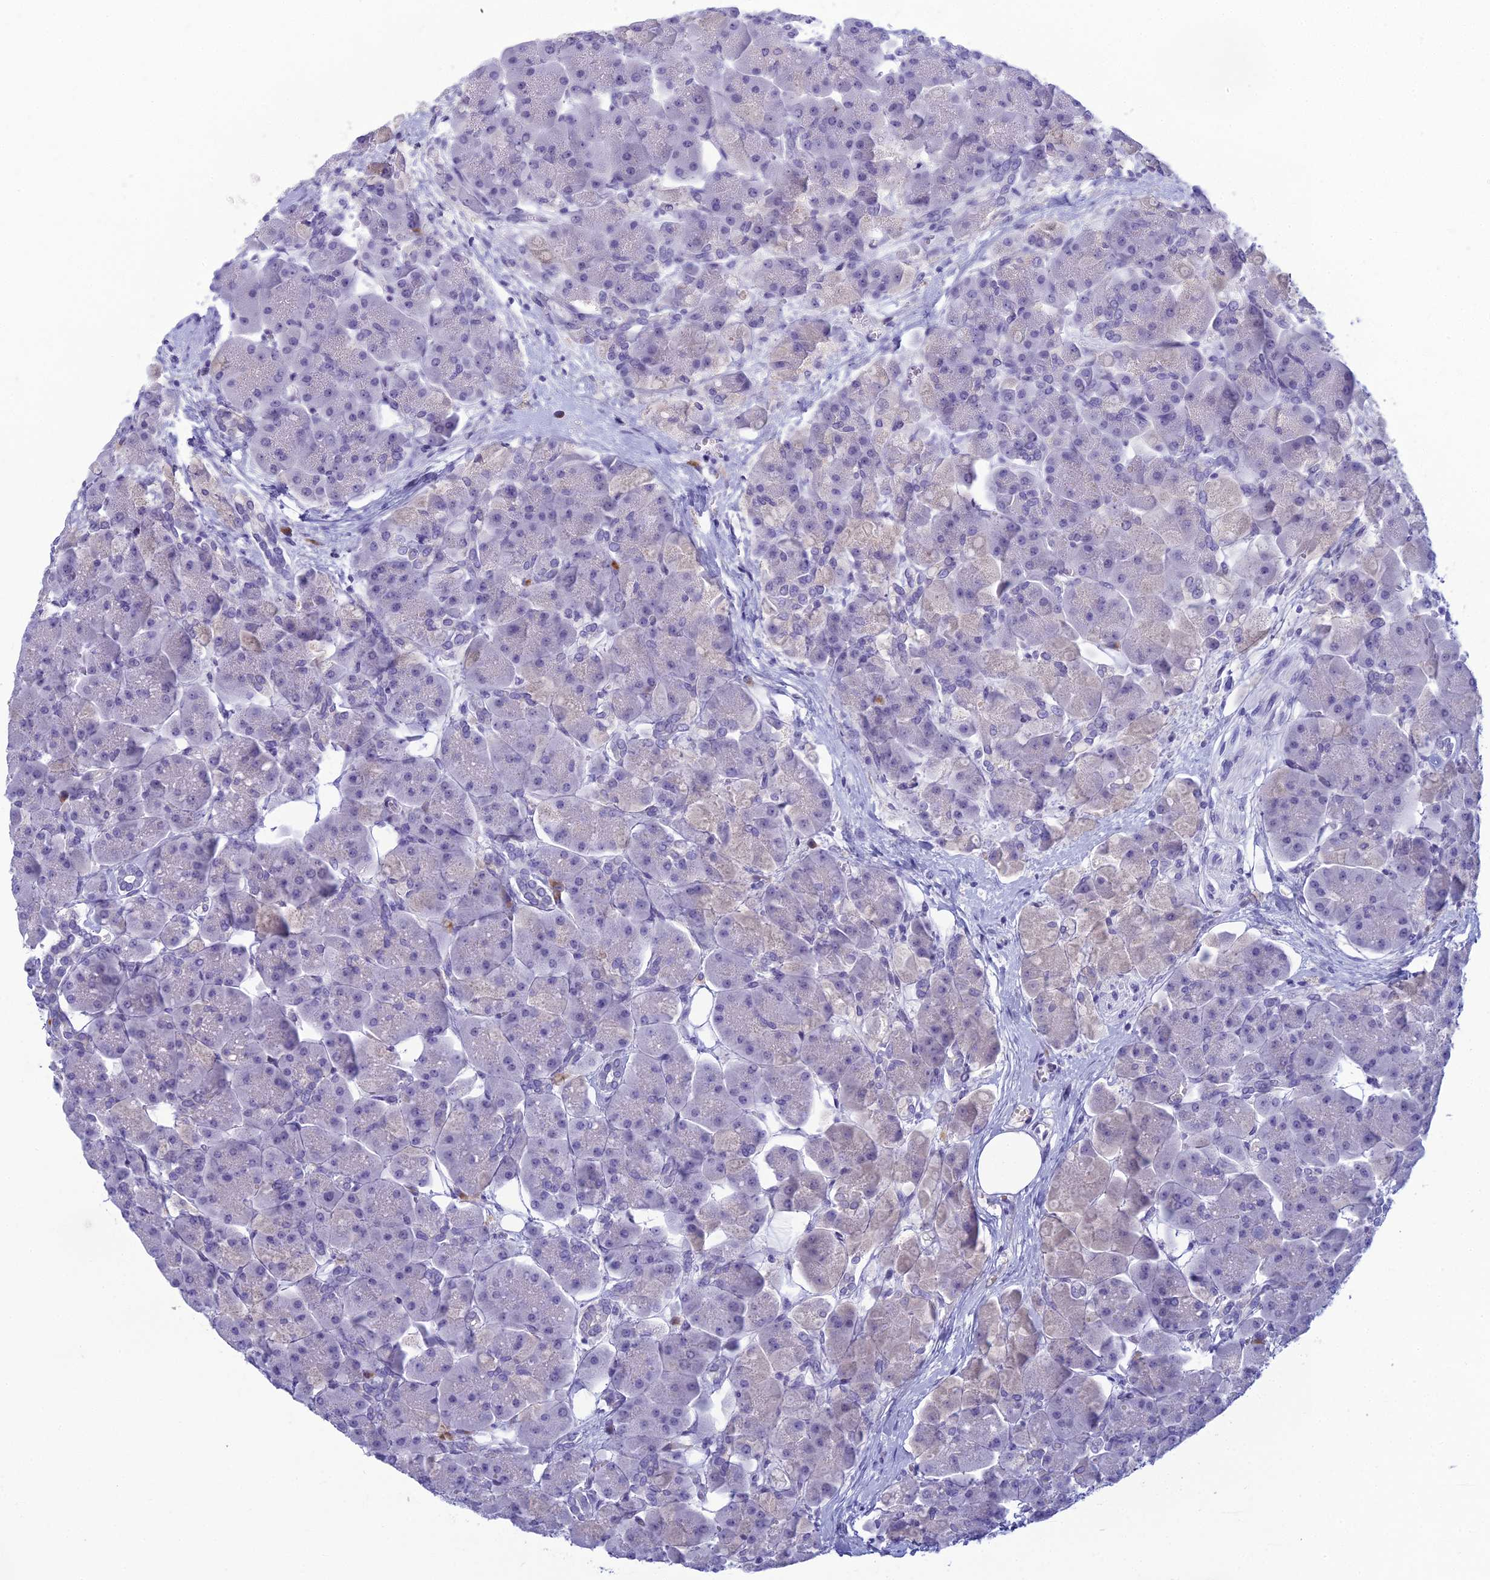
{"staining": {"intensity": "negative", "quantity": "none", "location": "none"}, "tissue": "pancreas", "cell_type": "Exocrine glandular cells", "image_type": "normal", "snomed": [{"axis": "morphology", "description": "Normal tissue, NOS"}, {"axis": "topography", "description": "Pancreas"}], "caption": "Micrograph shows no protein staining in exocrine glandular cells of normal pancreas.", "gene": "MUC13", "patient": {"sex": "male", "age": 66}}